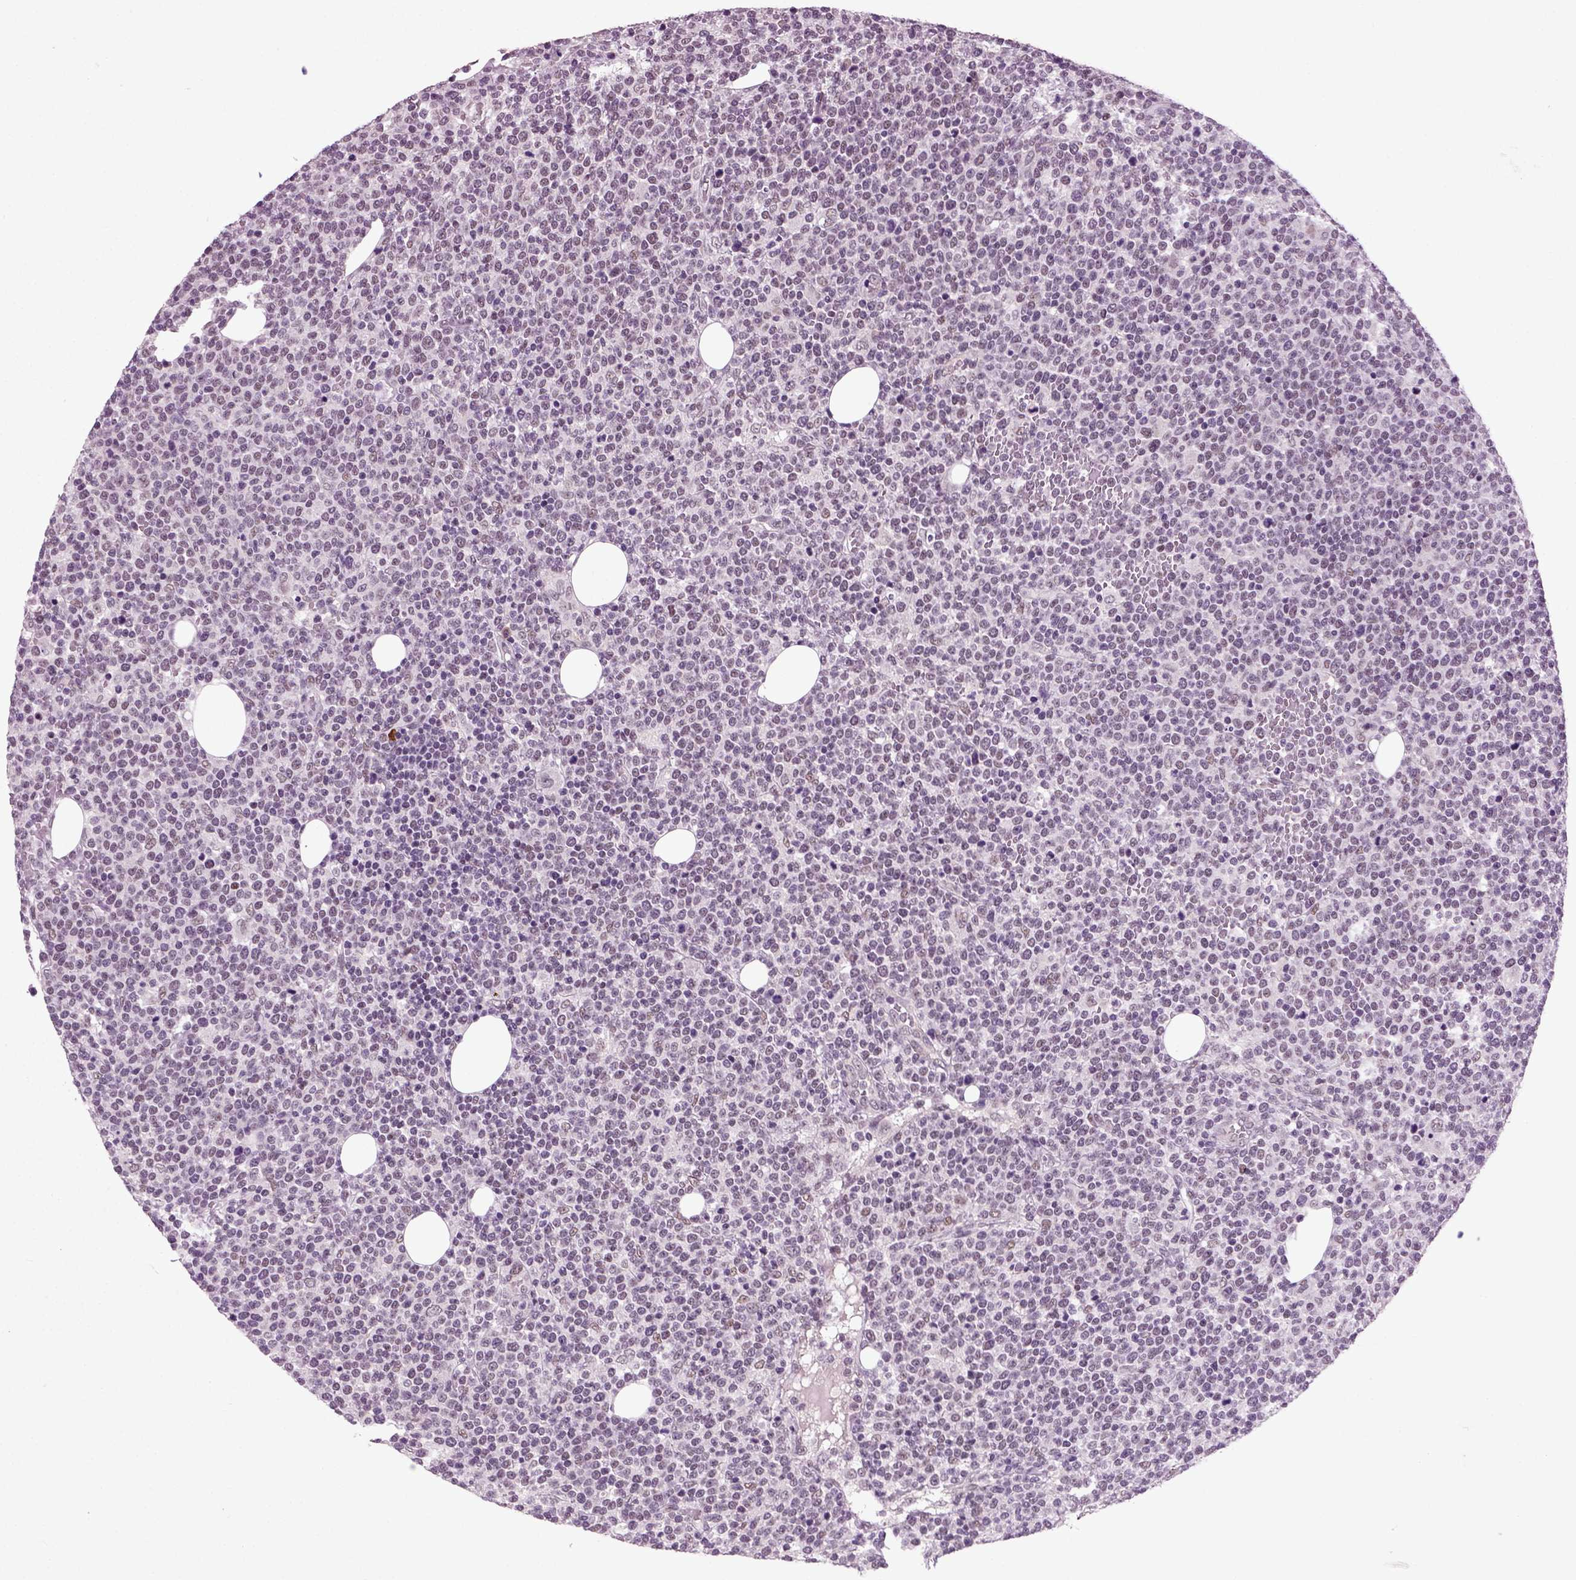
{"staining": {"intensity": "negative", "quantity": "none", "location": "none"}, "tissue": "lymphoma", "cell_type": "Tumor cells", "image_type": "cancer", "snomed": [{"axis": "morphology", "description": "Malignant lymphoma, non-Hodgkin's type, High grade"}, {"axis": "topography", "description": "Lymph node"}], "caption": "Human high-grade malignant lymphoma, non-Hodgkin's type stained for a protein using immunohistochemistry (IHC) demonstrates no positivity in tumor cells.", "gene": "RCOR3", "patient": {"sex": "male", "age": 61}}